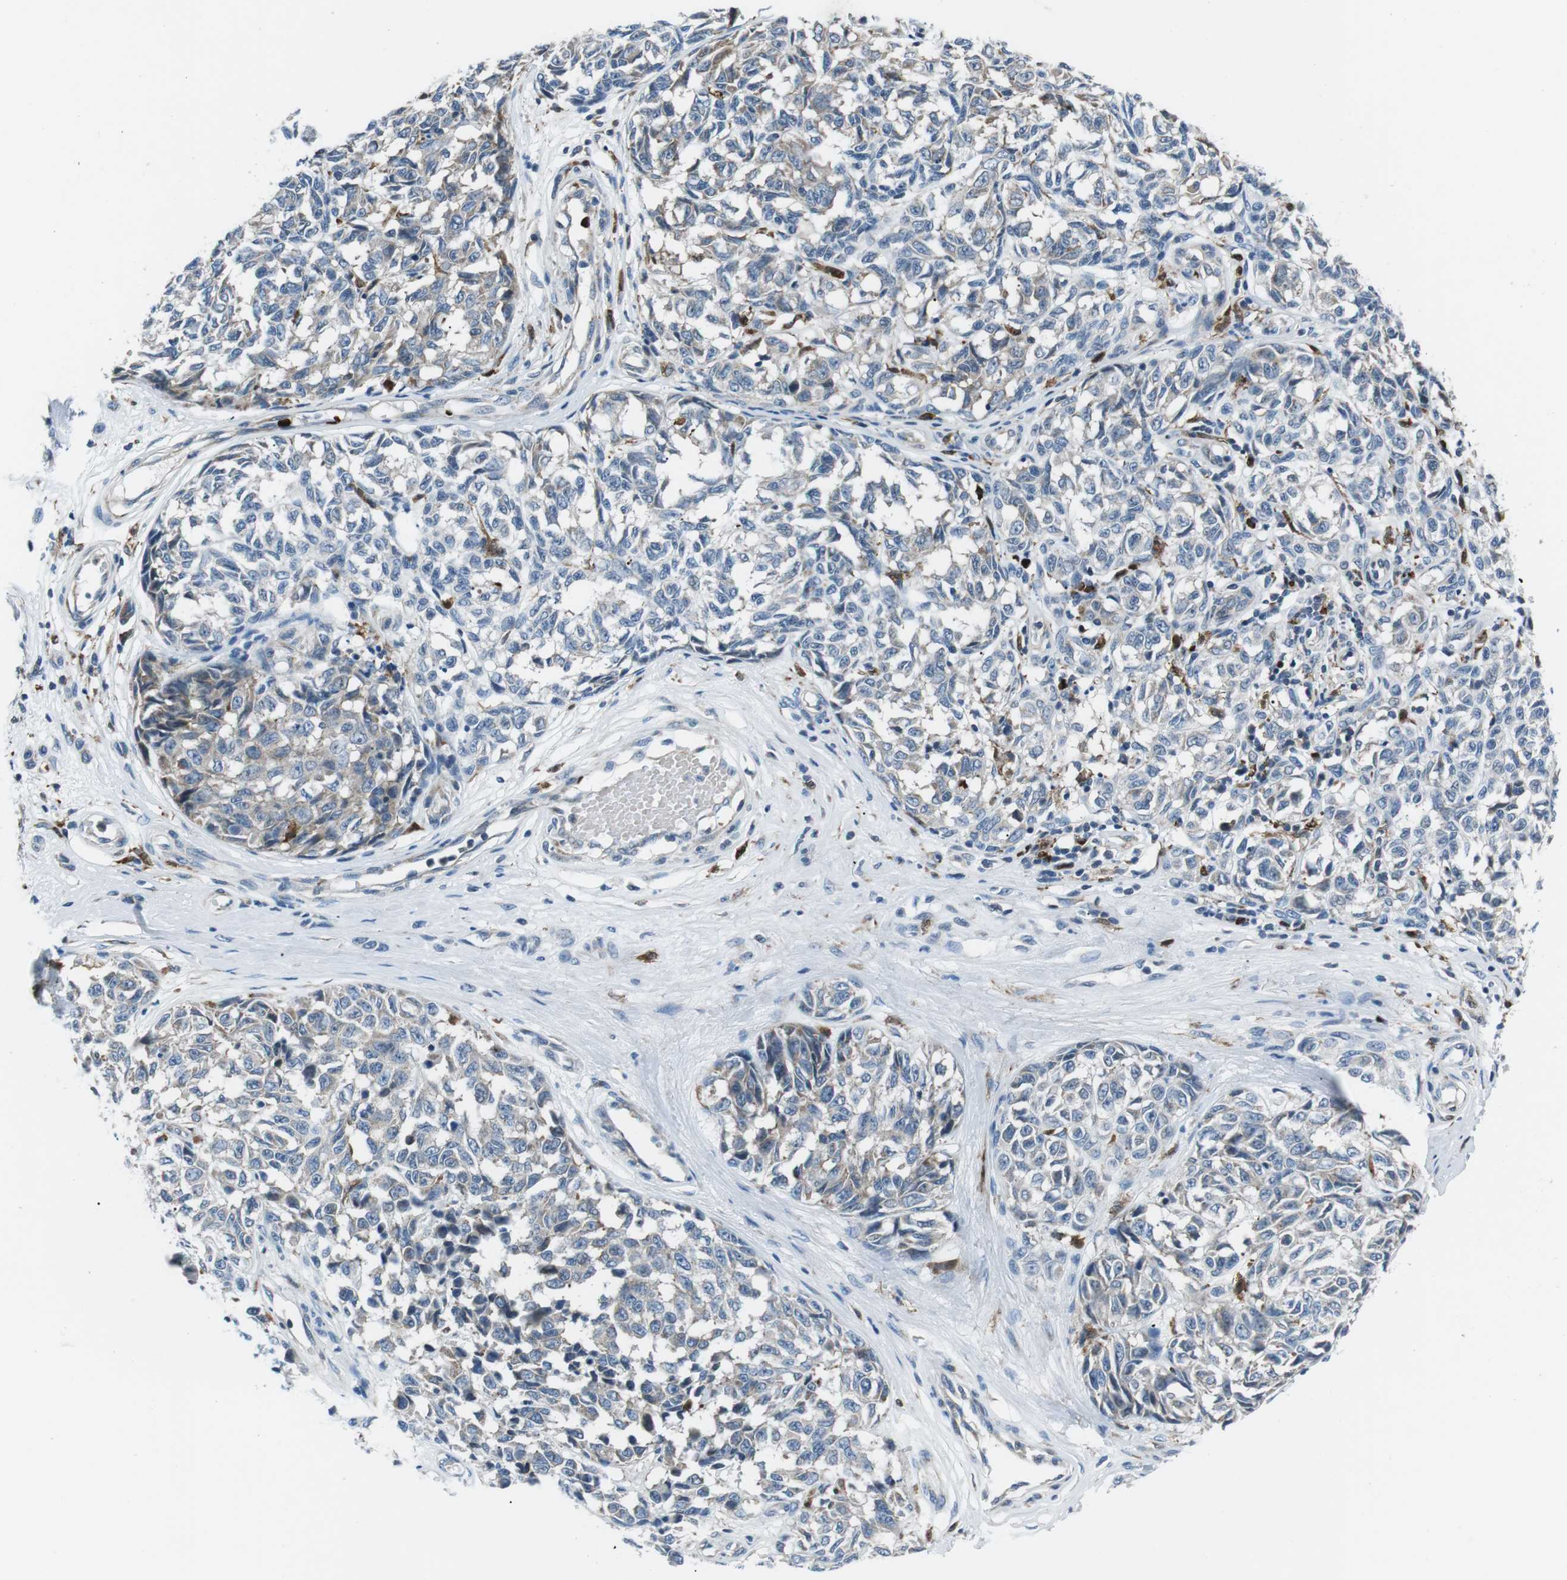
{"staining": {"intensity": "negative", "quantity": "none", "location": "none"}, "tissue": "melanoma", "cell_type": "Tumor cells", "image_type": "cancer", "snomed": [{"axis": "morphology", "description": "Malignant melanoma, NOS"}, {"axis": "topography", "description": "Skin"}], "caption": "Immunohistochemistry (IHC) micrograph of neoplastic tissue: human malignant melanoma stained with DAB reveals no significant protein expression in tumor cells.", "gene": "BLNK", "patient": {"sex": "female", "age": 64}}